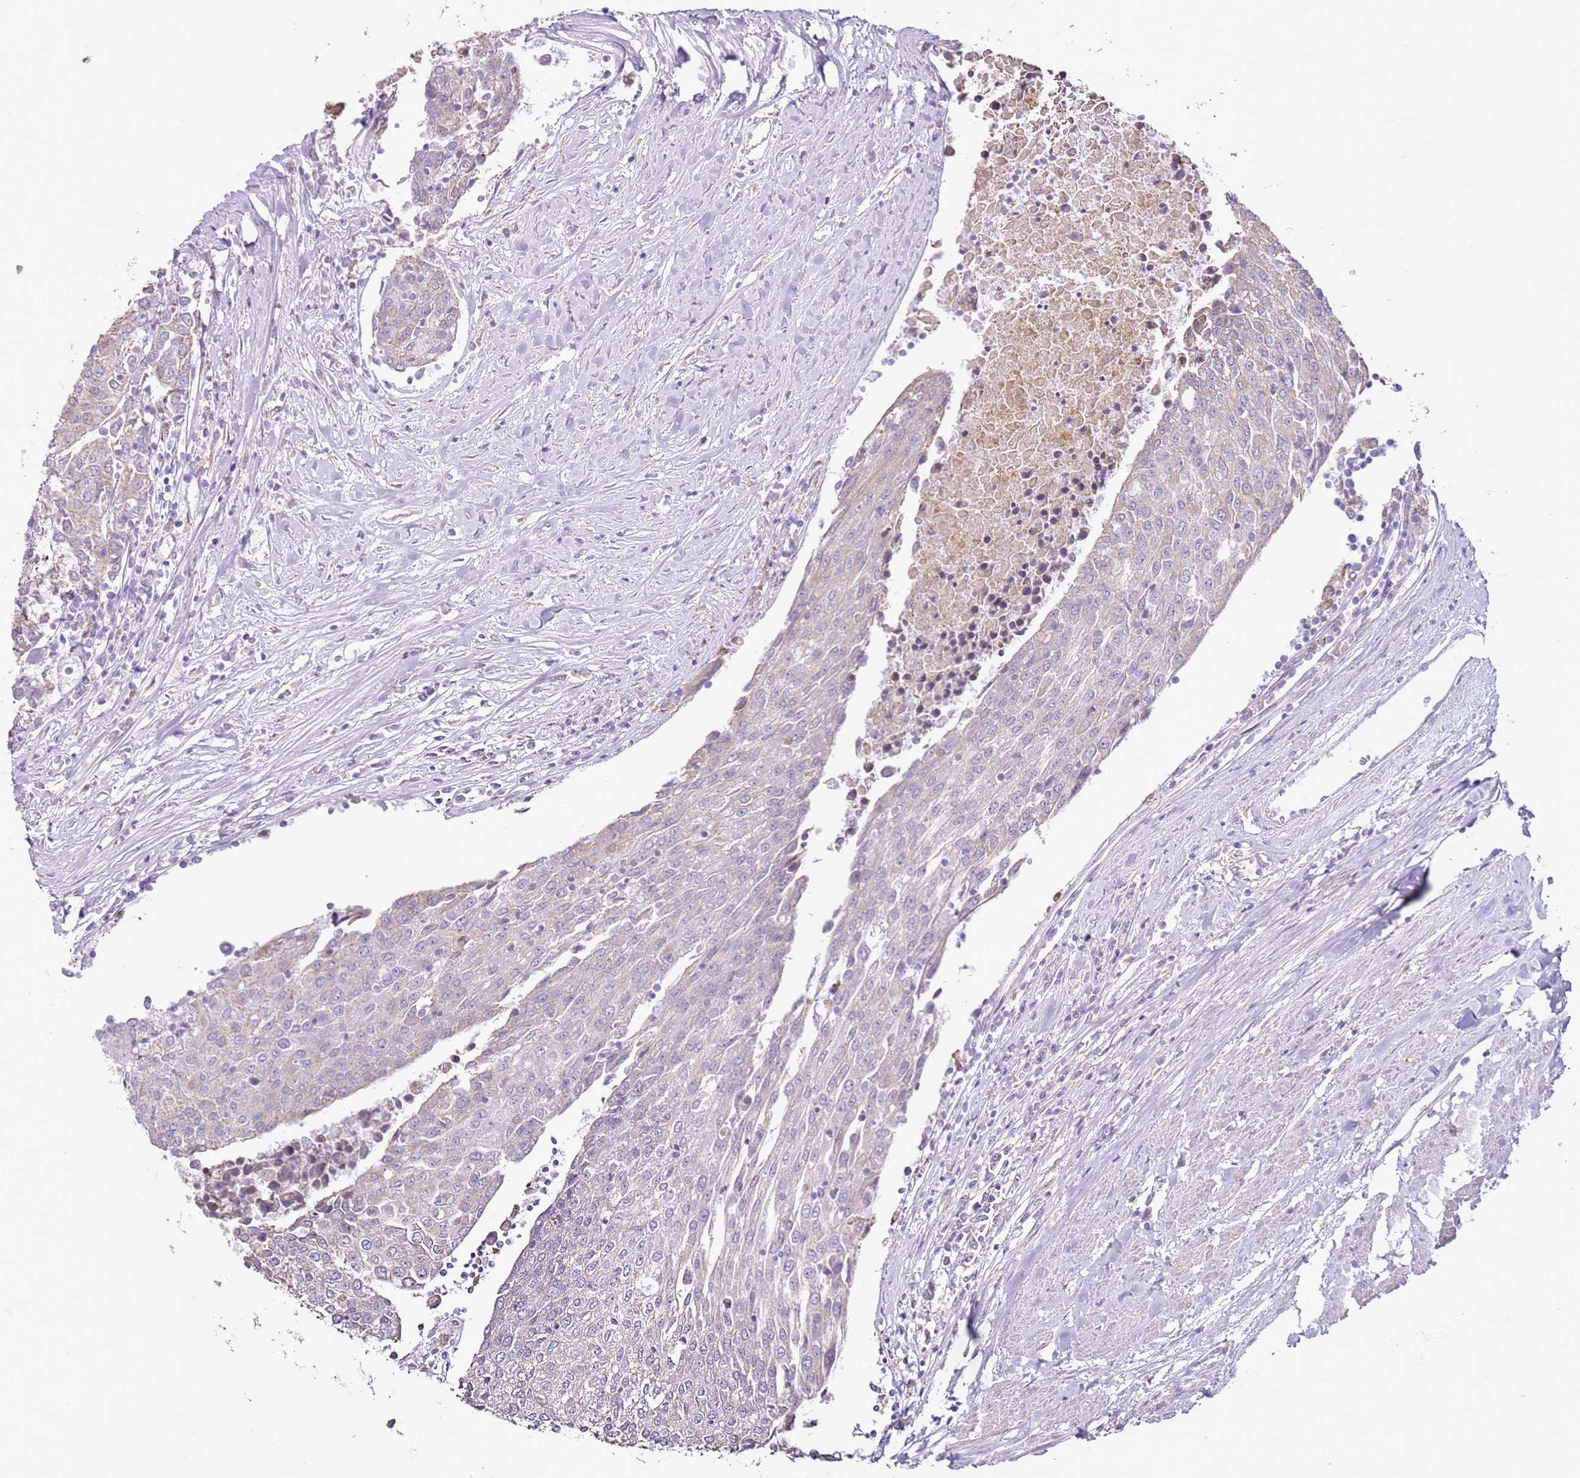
{"staining": {"intensity": "negative", "quantity": "none", "location": "none"}, "tissue": "urothelial cancer", "cell_type": "Tumor cells", "image_type": "cancer", "snomed": [{"axis": "morphology", "description": "Urothelial carcinoma, High grade"}, {"axis": "topography", "description": "Urinary bladder"}], "caption": "Tumor cells are negative for protein expression in human urothelial carcinoma (high-grade).", "gene": "OAF", "patient": {"sex": "female", "age": 85}}